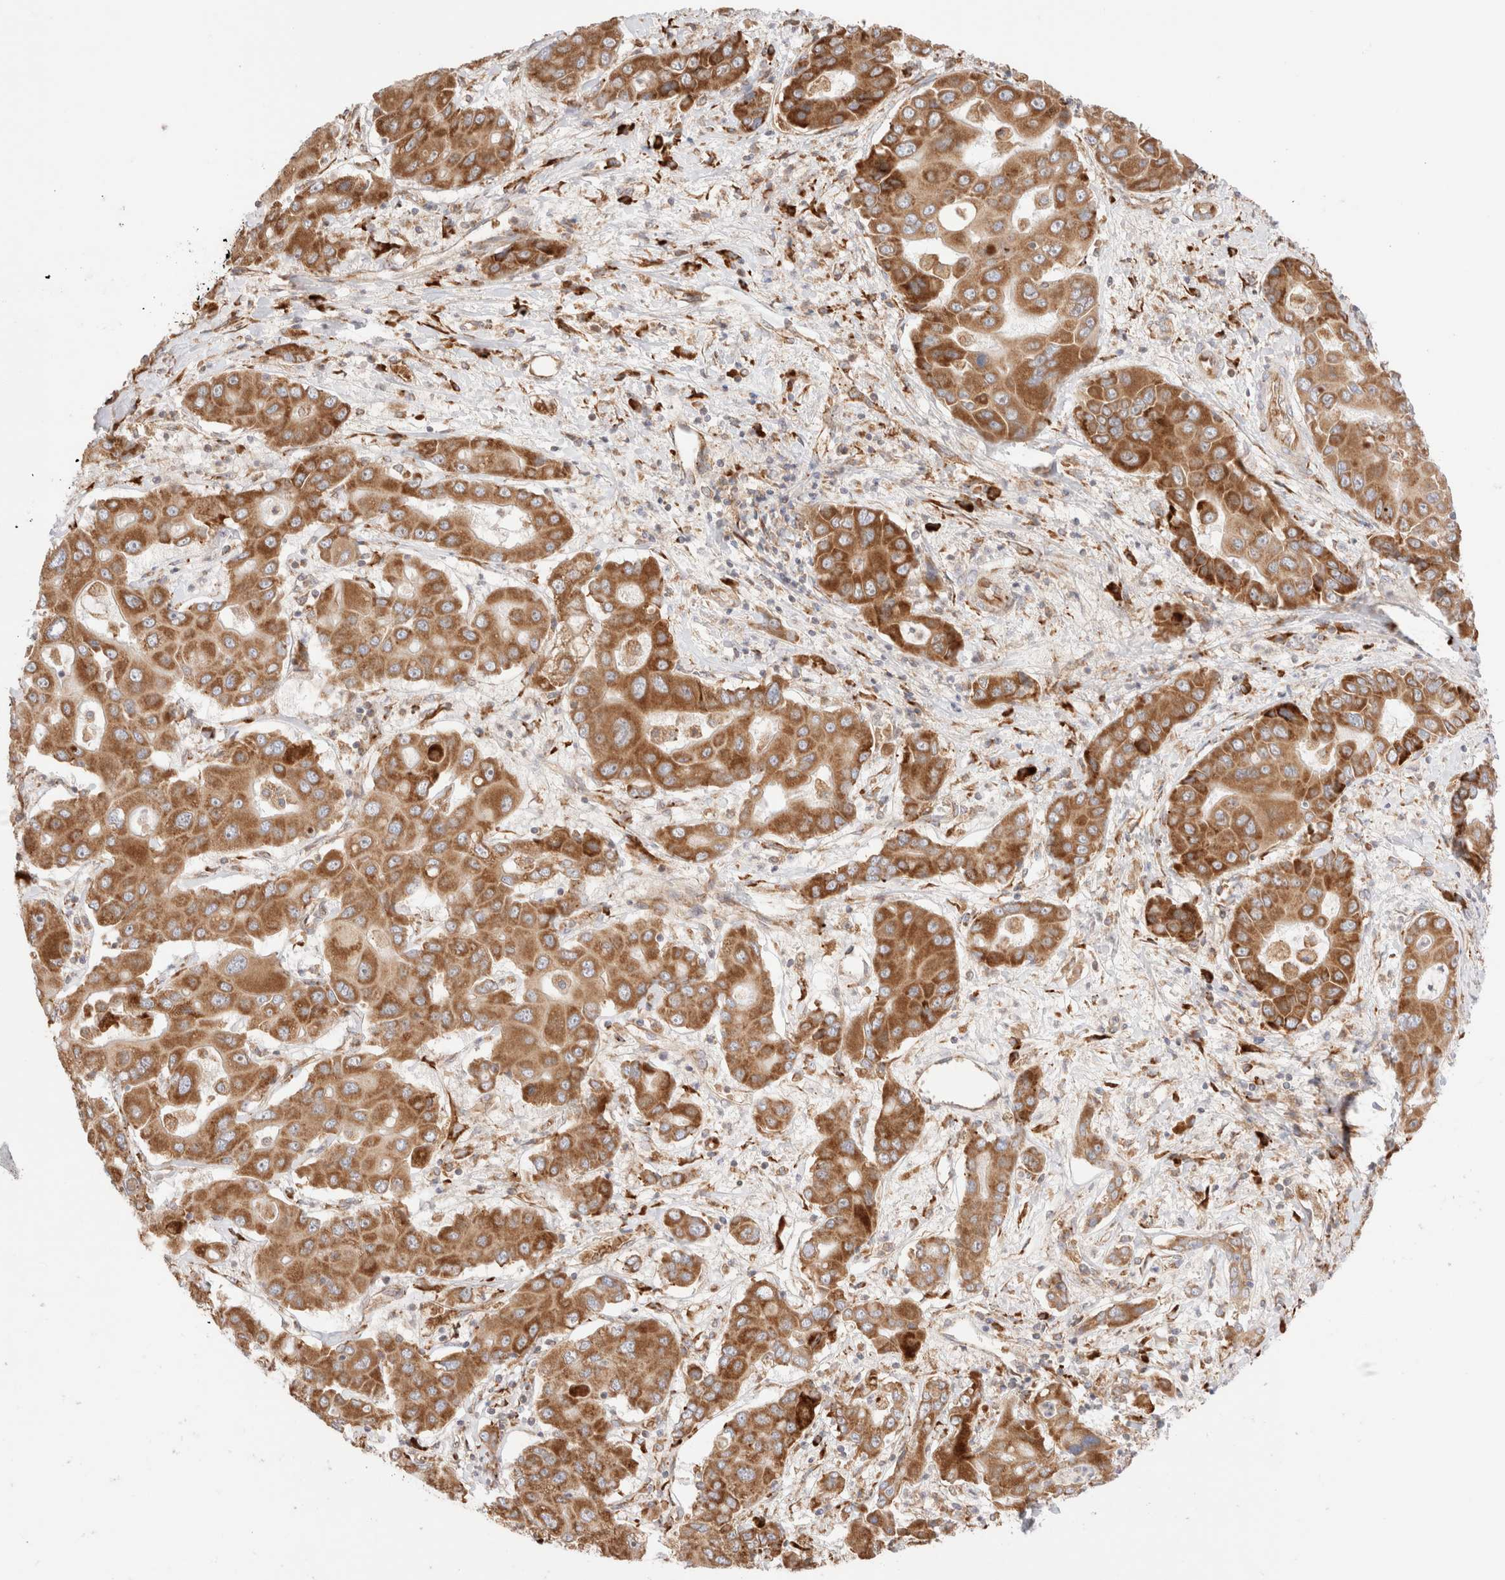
{"staining": {"intensity": "moderate", "quantity": ">75%", "location": "cytoplasmic/membranous"}, "tissue": "liver cancer", "cell_type": "Tumor cells", "image_type": "cancer", "snomed": [{"axis": "morphology", "description": "Cholangiocarcinoma"}, {"axis": "topography", "description": "Liver"}], "caption": "Protein staining by immunohistochemistry displays moderate cytoplasmic/membranous positivity in about >75% of tumor cells in liver cancer.", "gene": "UTS2B", "patient": {"sex": "male", "age": 67}}